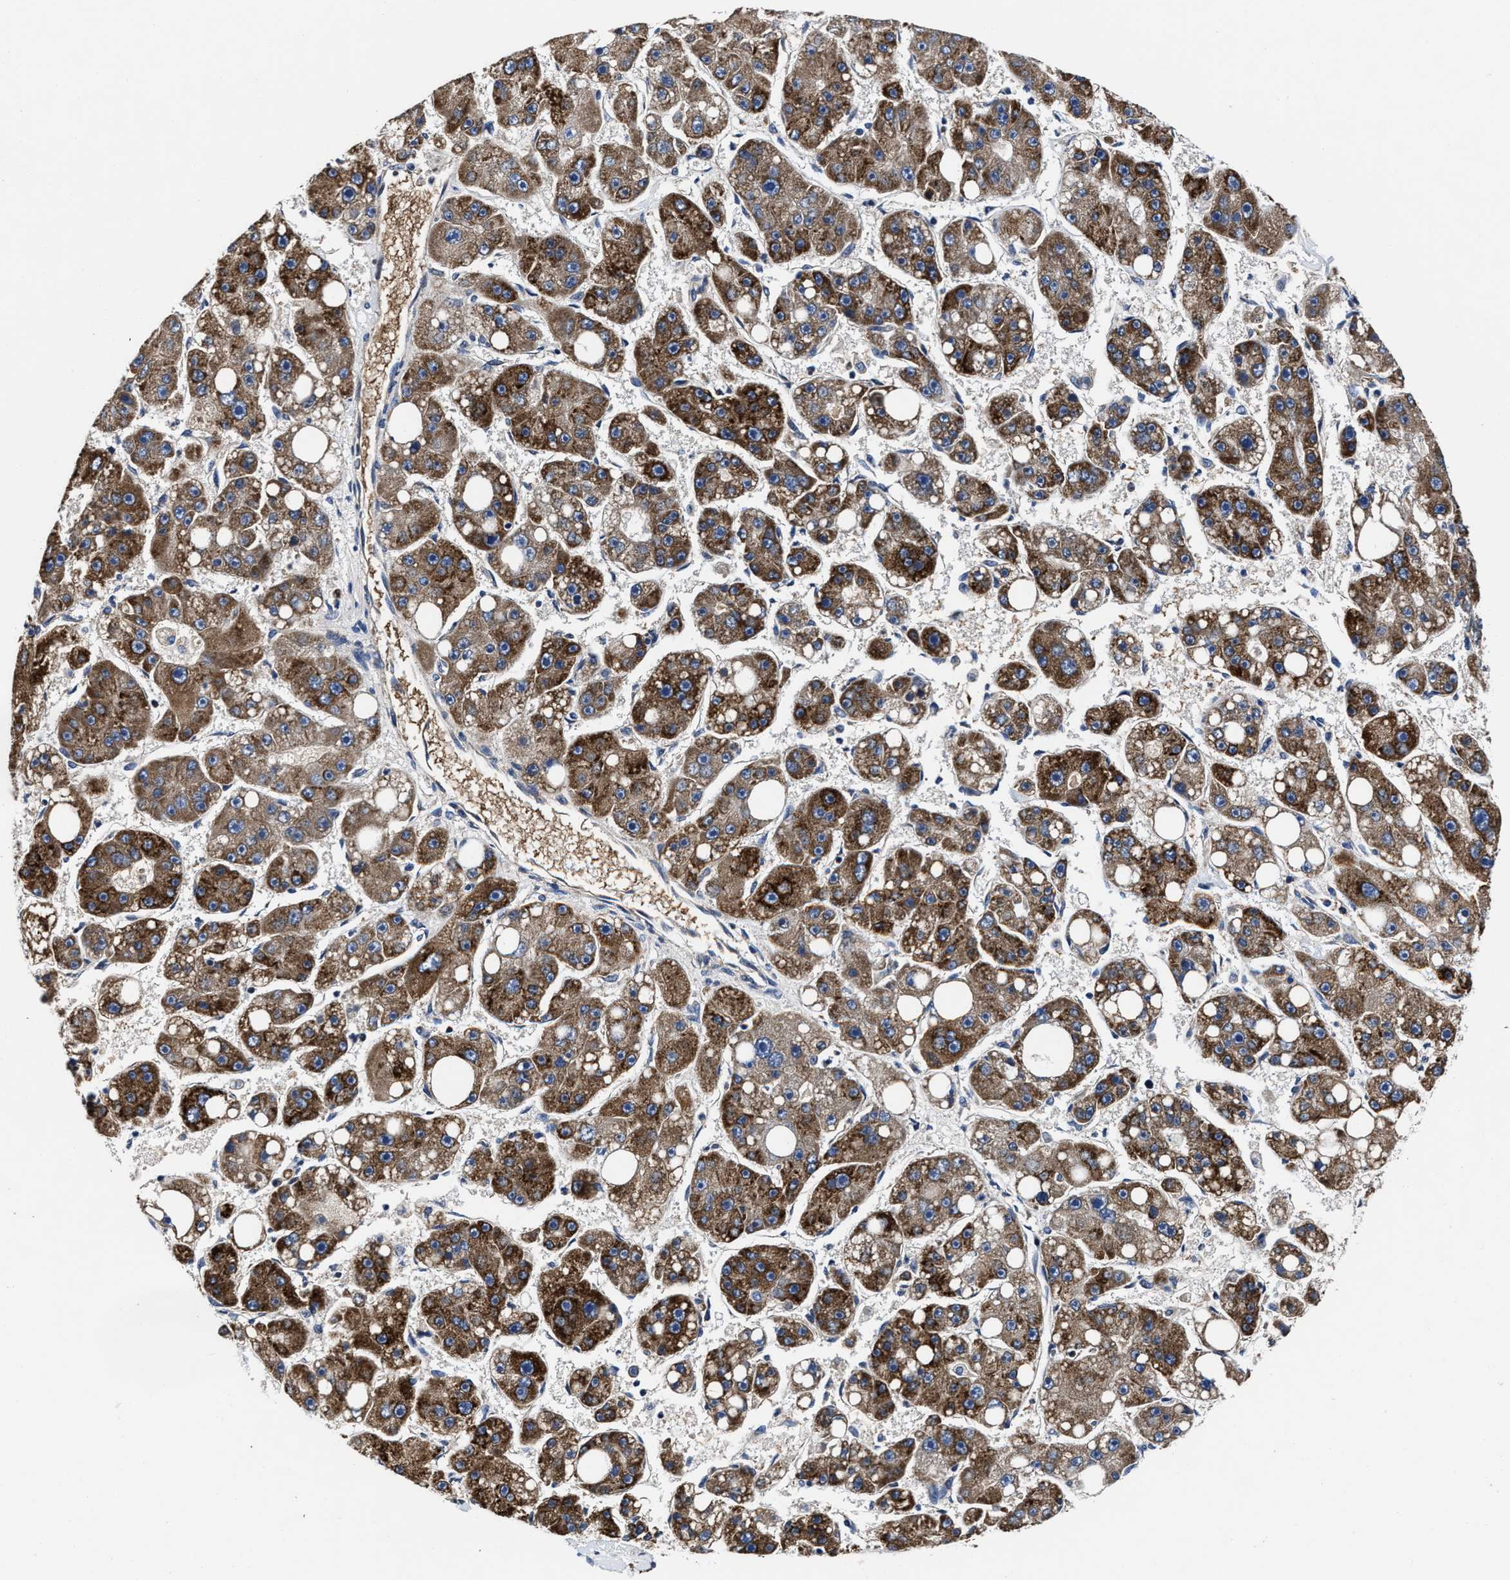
{"staining": {"intensity": "moderate", "quantity": ">75%", "location": "cytoplasmic/membranous"}, "tissue": "liver cancer", "cell_type": "Tumor cells", "image_type": "cancer", "snomed": [{"axis": "morphology", "description": "Carcinoma, Hepatocellular, NOS"}, {"axis": "topography", "description": "Liver"}], "caption": "Immunohistochemical staining of human hepatocellular carcinoma (liver) demonstrates moderate cytoplasmic/membranous protein staining in about >75% of tumor cells.", "gene": "PHLPP1", "patient": {"sex": "female", "age": 61}}